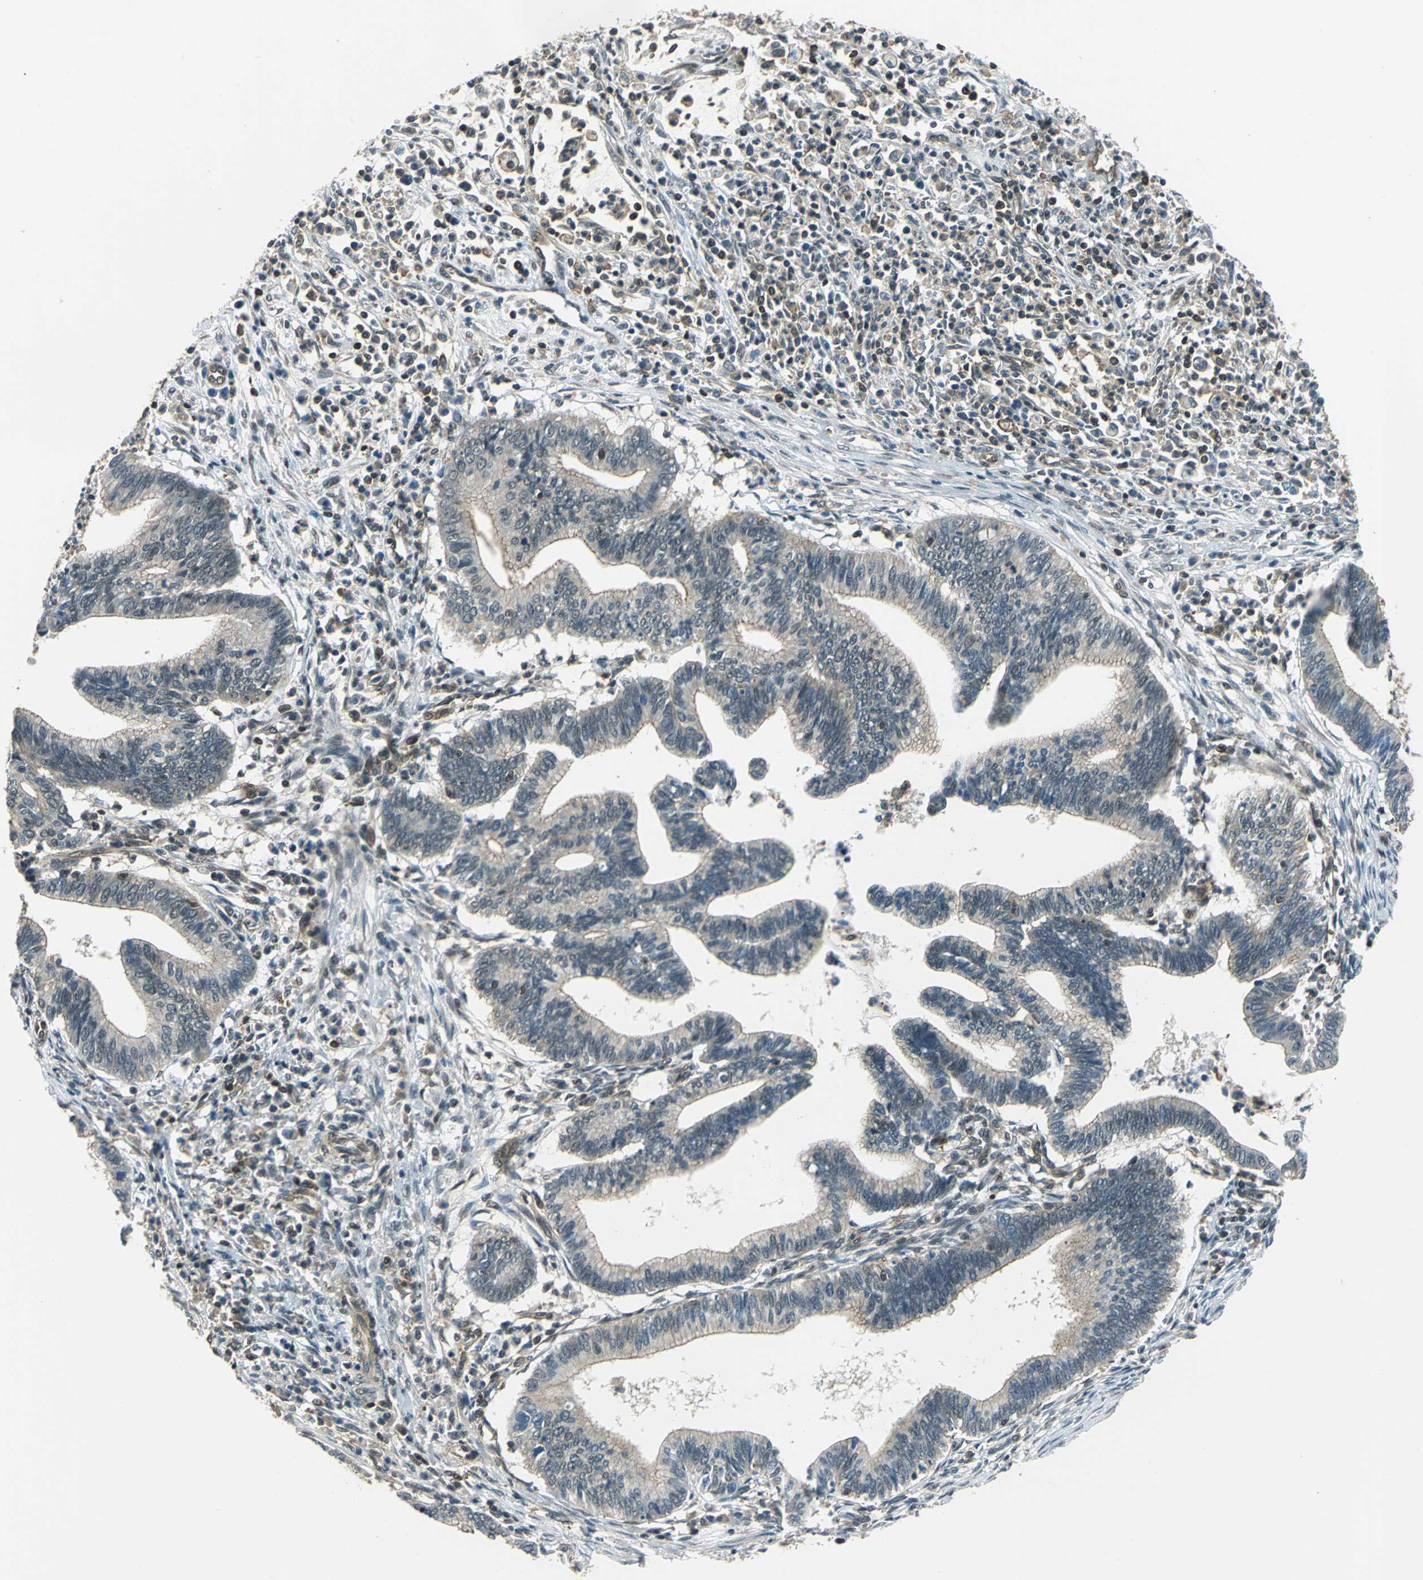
{"staining": {"intensity": "weak", "quantity": "25%-75%", "location": "cytoplasmic/membranous,nuclear"}, "tissue": "cervical cancer", "cell_type": "Tumor cells", "image_type": "cancer", "snomed": [{"axis": "morphology", "description": "Adenocarcinoma, NOS"}, {"axis": "topography", "description": "Cervix"}], "caption": "Human cervical adenocarcinoma stained with a protein marker reveals weak staining in tumor cells.", "gene": "ARPC3", "patient": {"sex": "female", "age": 36}}